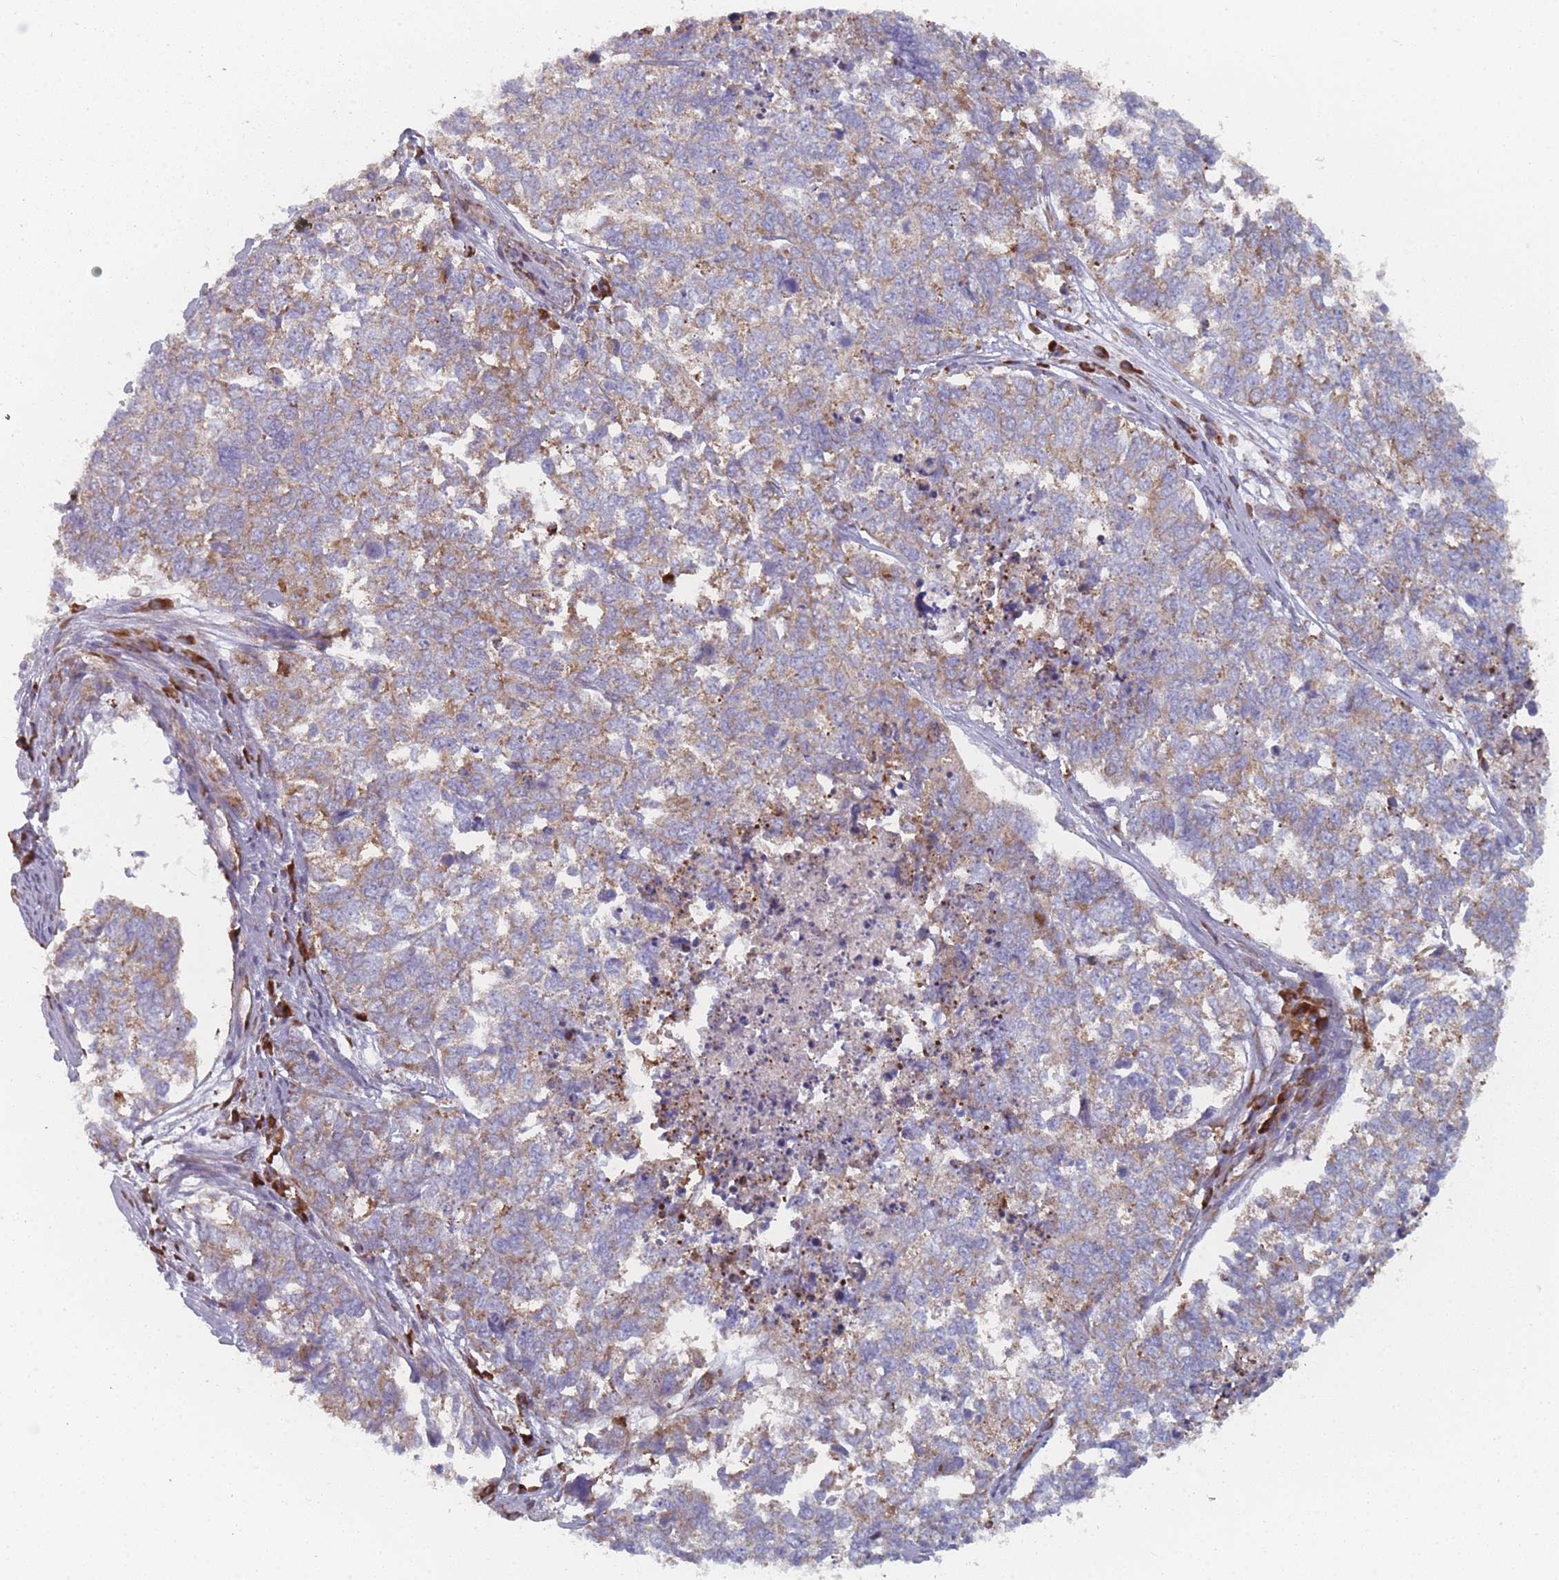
{"staining": {"intensity": "weak", "quantity": "25%-75%", "location": "cytoplasmic/membranous"}, "tissue": "cervical cancer", "cell_type": "Tumor cells", "image_type": "cancer", "snomed": [{"axis": "morphology", "description": "Squamous cell carcinoma, NOS"}, {"axis": "topography", "description": "Cervix"}], "caption": "This is a histology image of immunohistochemistry (IHC) staining of squamous cell carcinoma (cervical), which shows weak positivity in the cytoplasmic/membranous of tumor cells.", "gene": "CACNG5", "patient": {"sex": "female", "age": 63}}